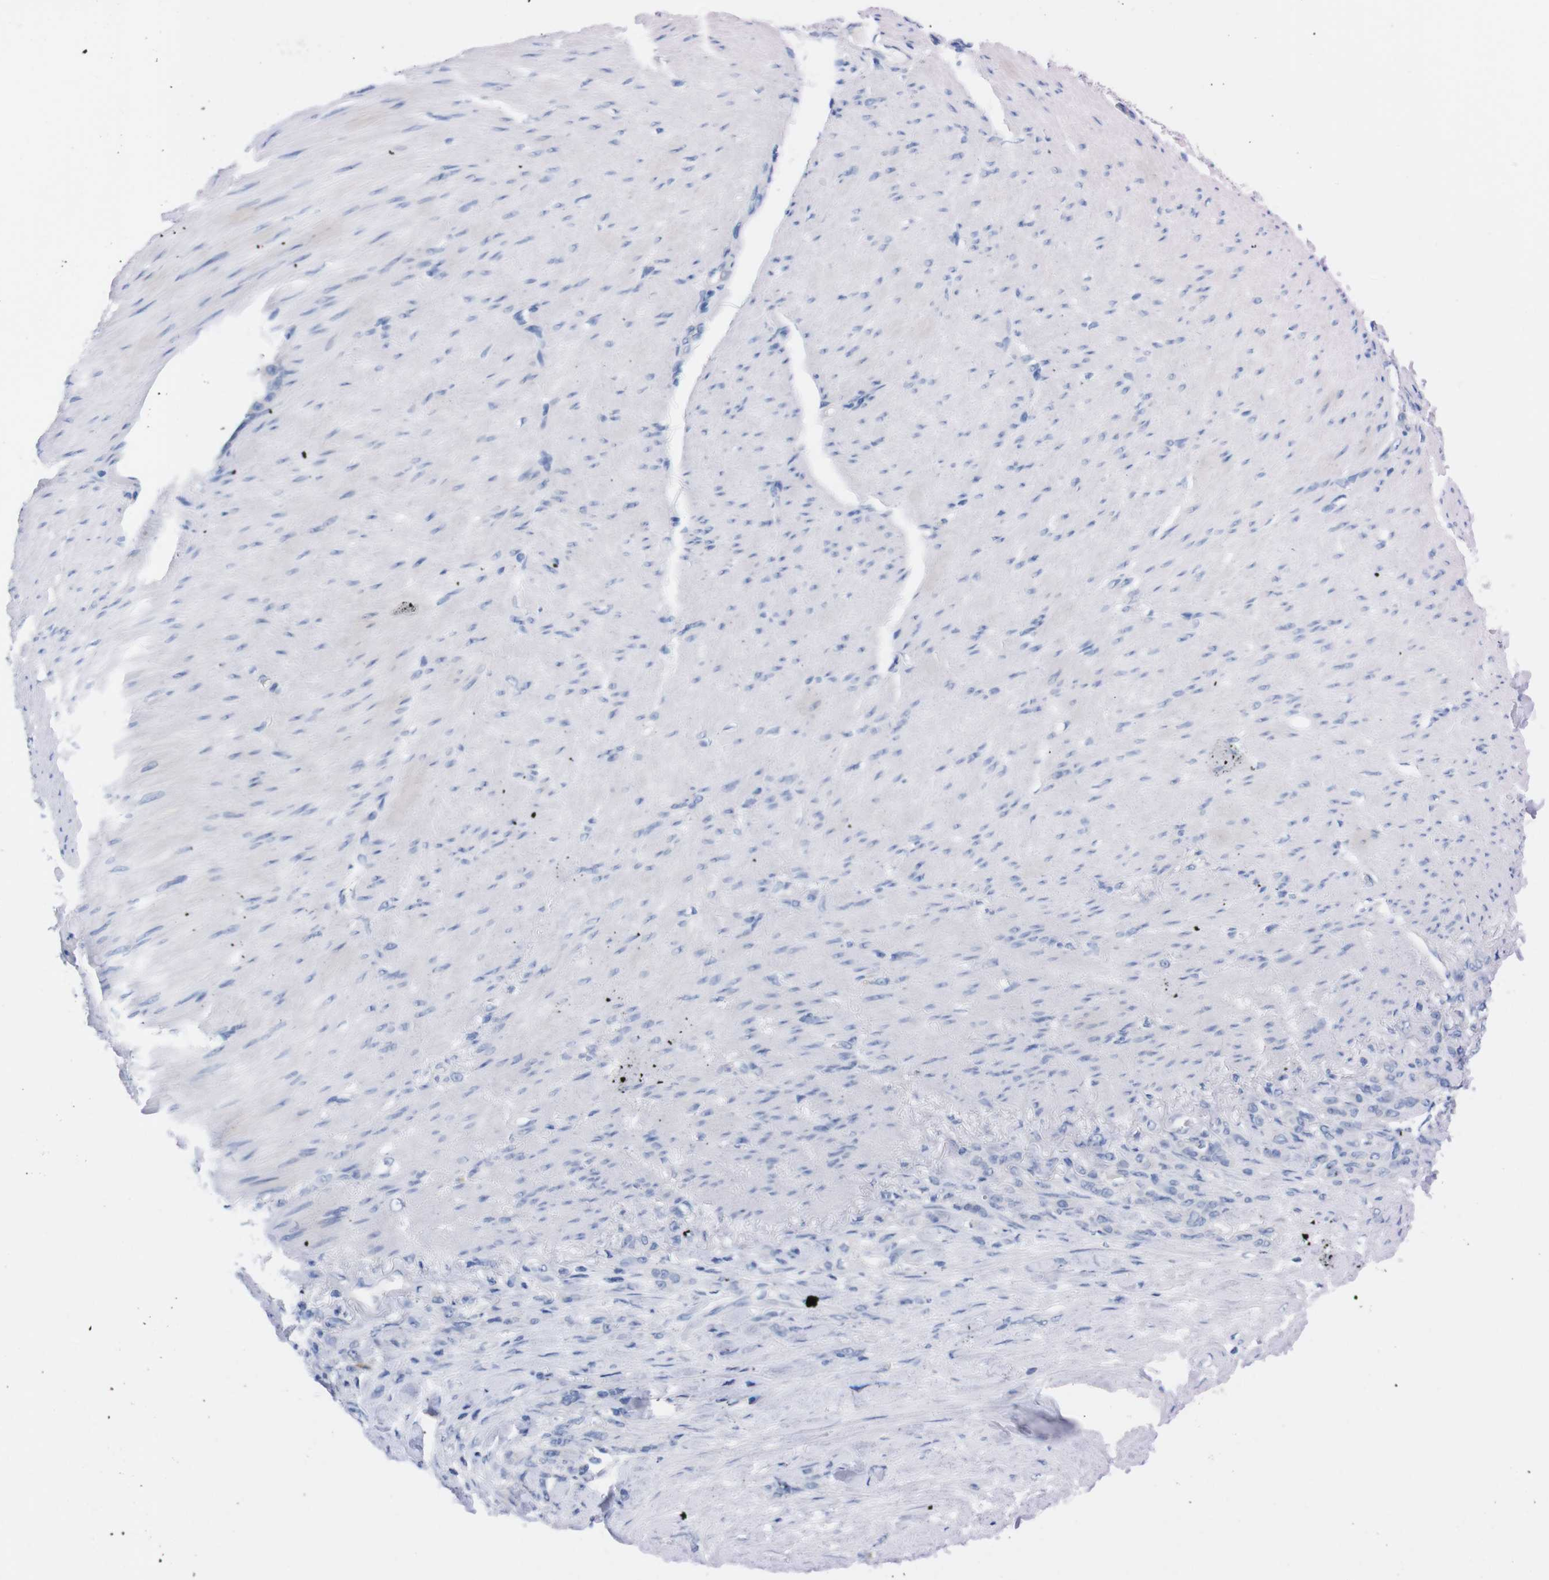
{"staining": {"intensity": "negative", "quantity": "none", "location": "none"}, "tissue": "stomach cancer", "cell_type": "Tumor cells", "image_type": "cancer", "snomed": [{"axis": "morphology", "description": "Adenocarcinoma, NOS"}, {"axis": "topography", "description": "Stomach"}], "caption": "Tumor cells show no significant protein staining in adenocarcinoma (stomach).", "gene": "TMEM243", "patient": {"sex": "male", "age": 82}}